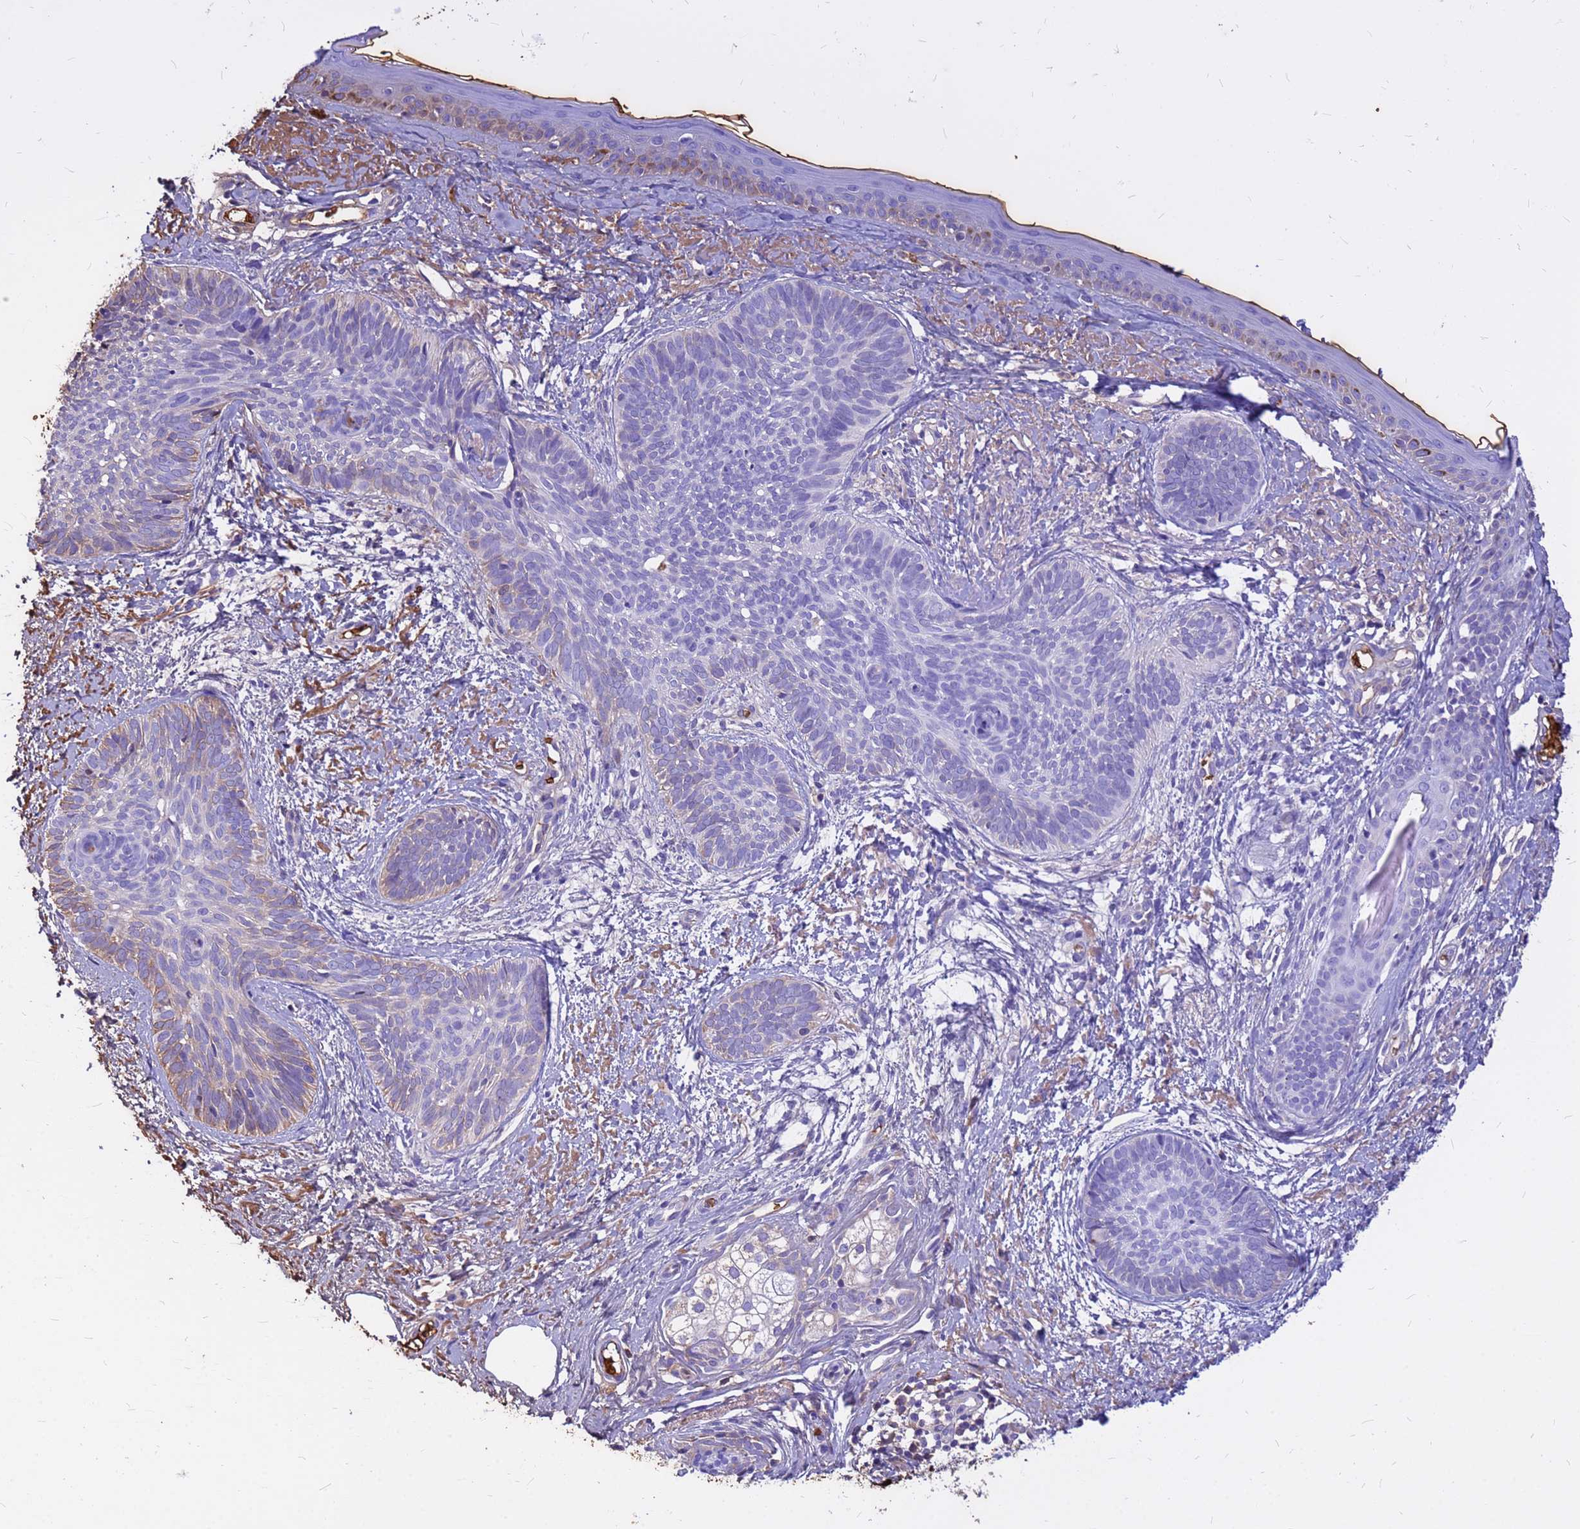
{"staining": {"intensity": "weak", "quantity": "<25%", "location": "cytoplasmic/membranous"}, "tissue": "skin cancer", "cell_type": "Tumor cells", "image_type": "cancer", "snomed": [{"axis": "morphology", "description": "Basal cell carcinoma"}, {"axis": "topography", "description": "Skin"}], "caption": "Immunohistochemistry photomicrograph of human basal cell carcinoma (skin) stained for a protein (brown), which reveals no positivity in tumor cells.", "gene": "HBA2", "patient": {"sex": "female", "age": 81}}